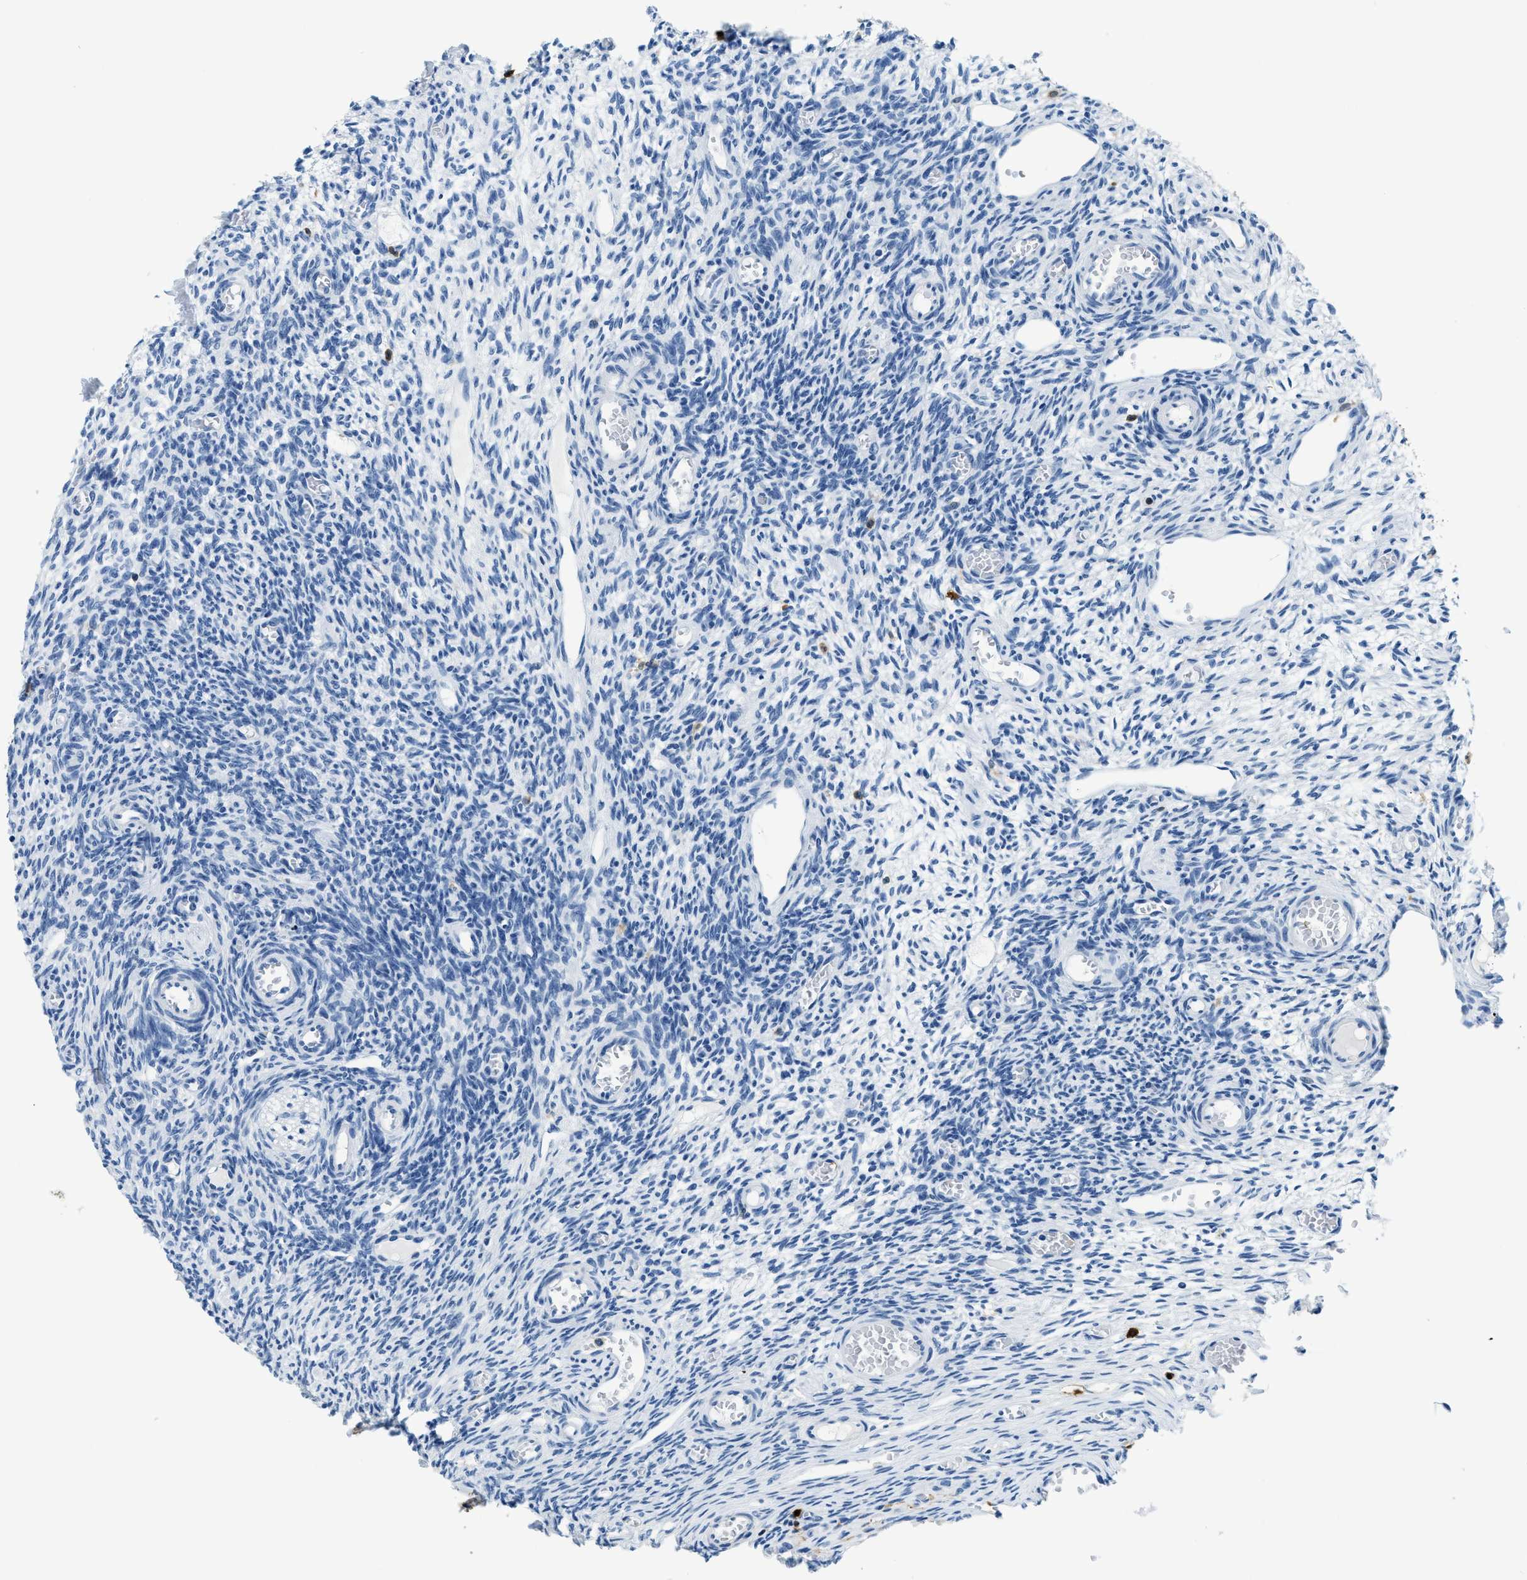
{"staining": {"intensity": "negative", "quantity": "none", "location": "none"}, "tissue": "ovary", "cell_type": "Ovarian stroma cells", "image_type": "normal", "snomed": [{"axis": "morphology", "description": "Normal tissue, NOS"}, {"axis": "topography", "description": "Ovary"}], "caption": "This histopathology image is of benign ovary stained with IHC to label a protein in brown with the nuclei are counter-stained blue. There is no positivity in ovarian stroma cells.", "gene": "CAPG", "patient": {"sex": "female", "age": 27}}